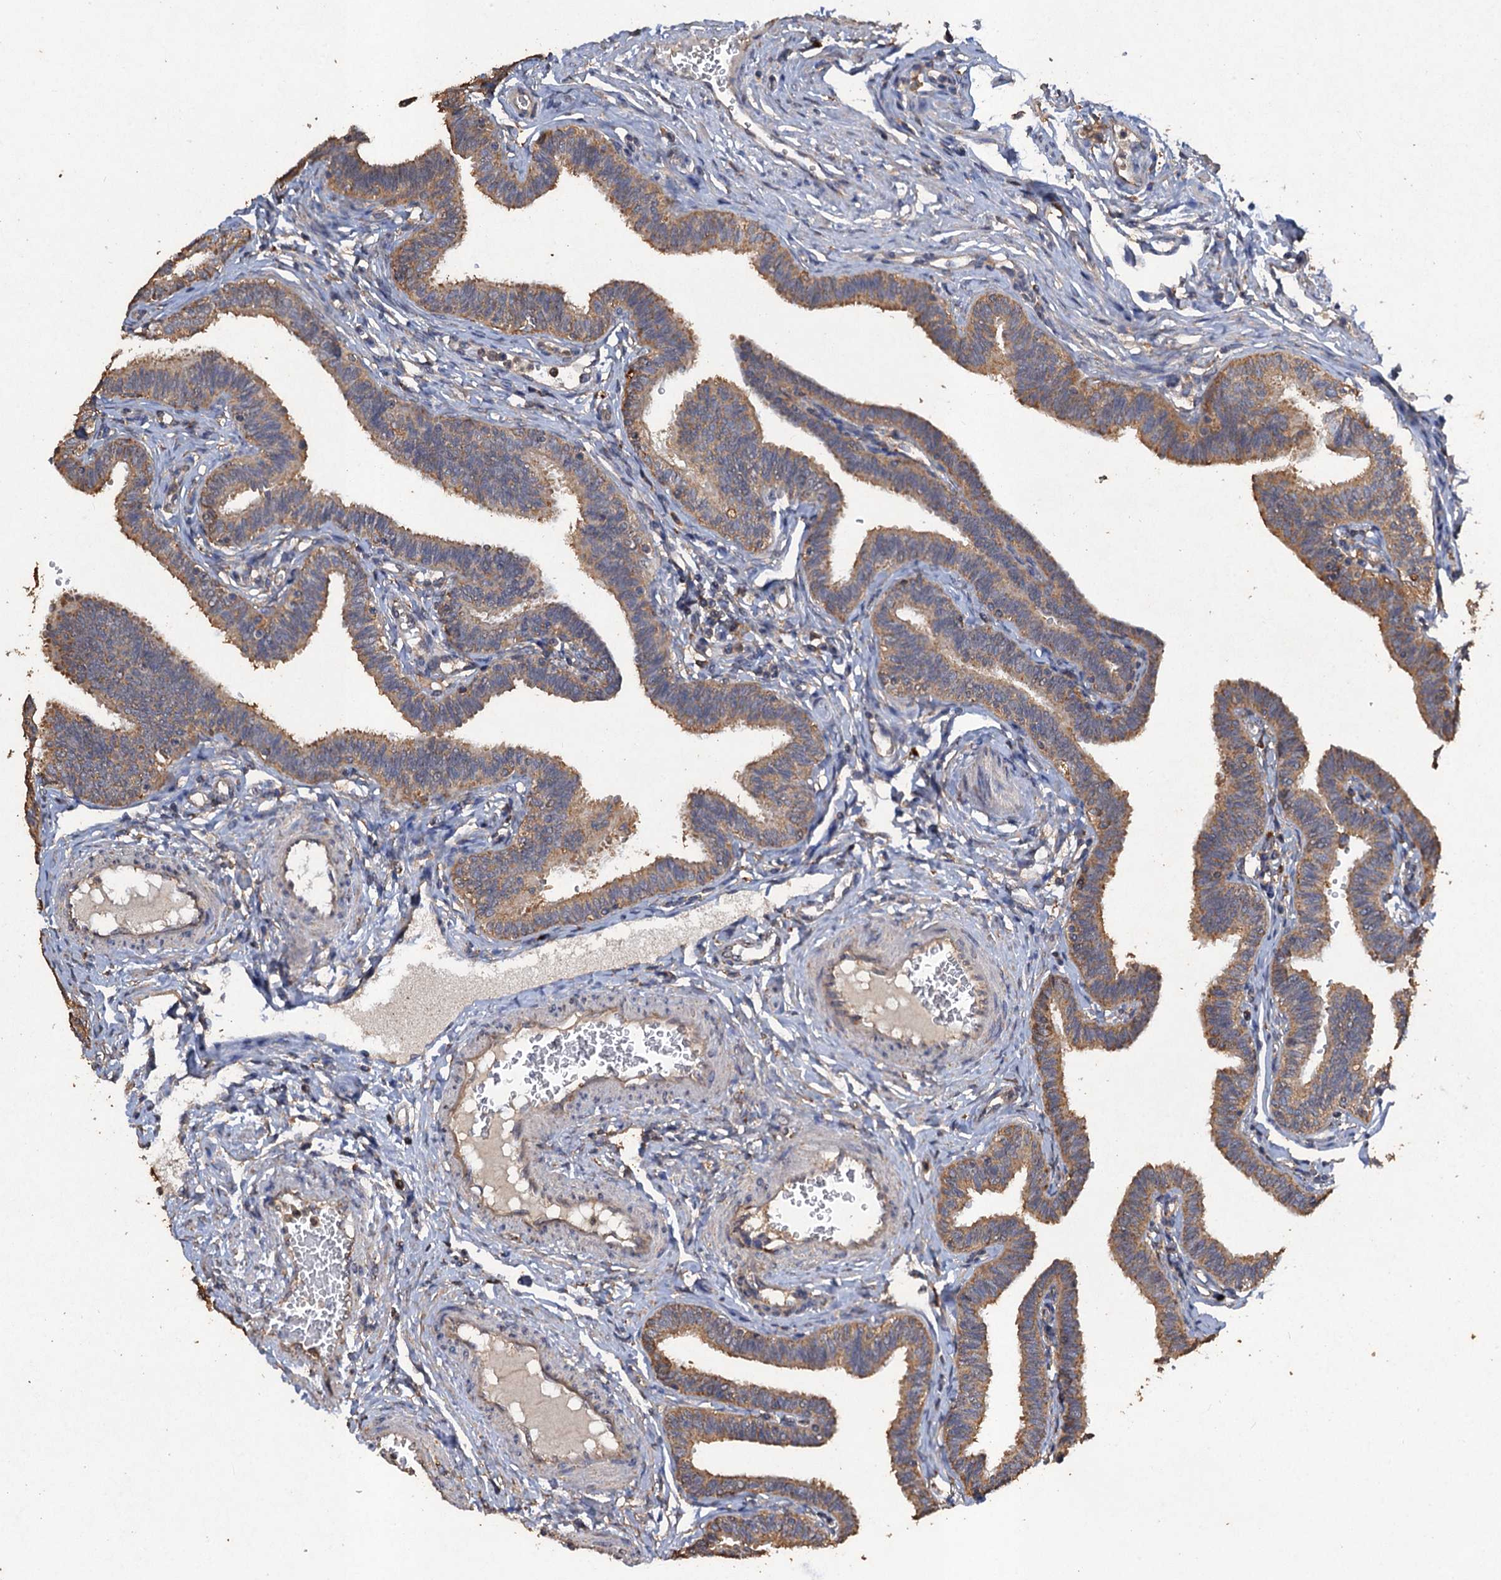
{"staining": {"intensity": "moderate", "quantity": "25%-75%", "location": "cytoplasmic/membranous"}, "tissue": "fallopian tube", "cell_type": "Glandular cells", "image_type": "normal", "snomed": [{"axis": "morphology", "description": "Normal tissue, NOS"}, {"axis": "topography", "description": "Fallopian tube"}, {"axis": "topography", "description": "Ovary"}], "caption": "This histopathology image exhibits benign fallopian tube stained with IHC to label a protein in brown. The cytoplasmic/membranous of glandular cells show moderate positivity for the protein. Nuclei are counter-stained blue.", "gene": "SCUBE3", "patient": {"sex": "female", "age": 23}}